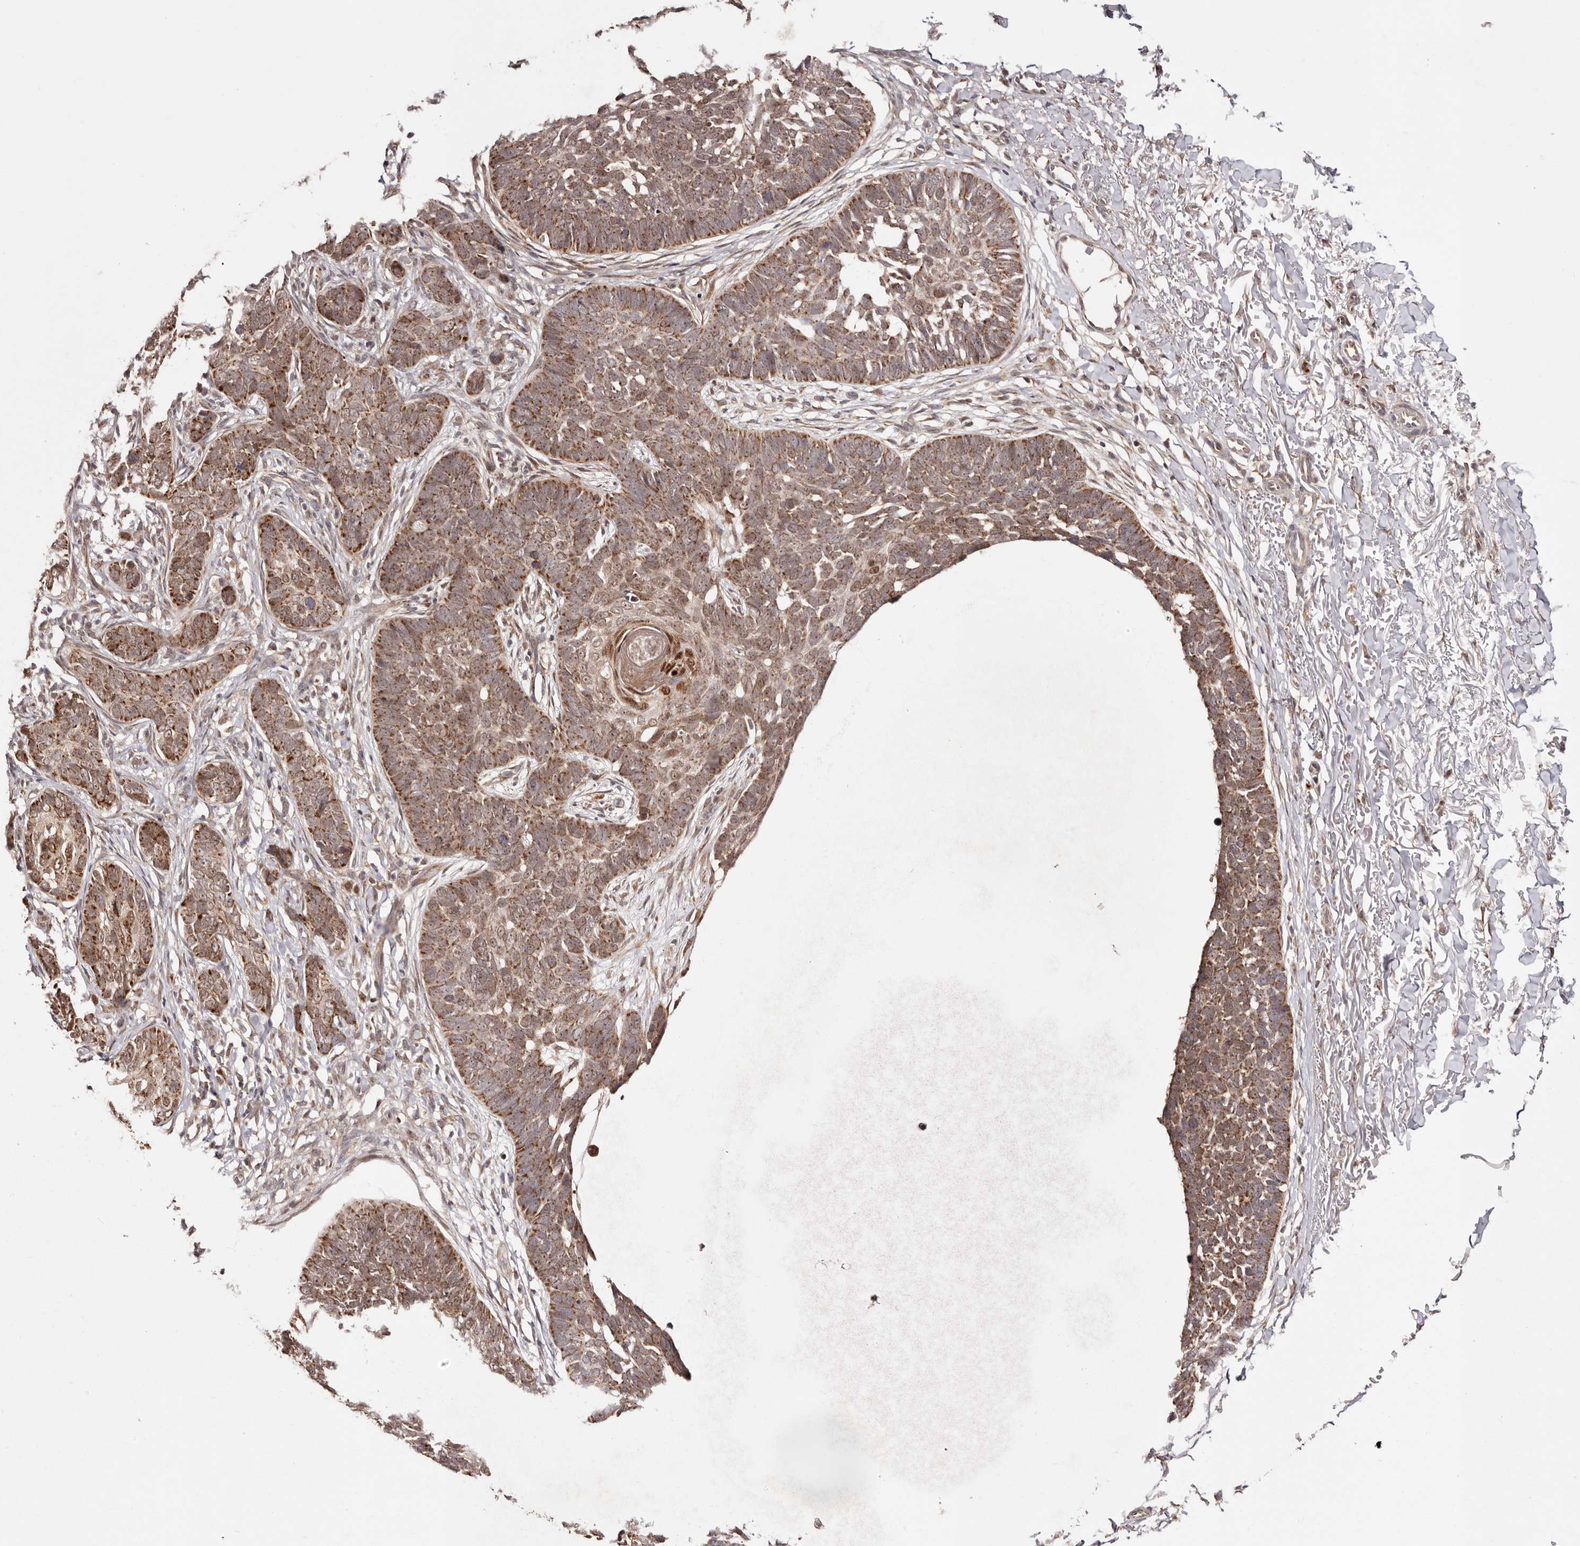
{"staining": {"intensity": "moderate", "quantity": ">75%", "location": "cytoplasmic/membranous,nuclear"}, "tissue": "skin cancer", "cell_type": "Tumor cells", "image_type": "cancer", "snomed": [{"axis": "morphology", "description": "Normal tissue, NOS"}, {"axis": "morphology", "description": "Basal cell carcinoma"}, {"axis": "topography", "description": "Skin"}], "caption": "IHC micrograph of neoplastic tissue: skin cancer stained using IHC exhibits medium levels of moderate protein expression localized specifically in the cytoplasmic/membranous and nuclear of tumor cells, appearing as a cytoplasmic/membranous and nuclear brown color.", "gene": "EGR3", "patient": {"sex": "male", "age": 77}}